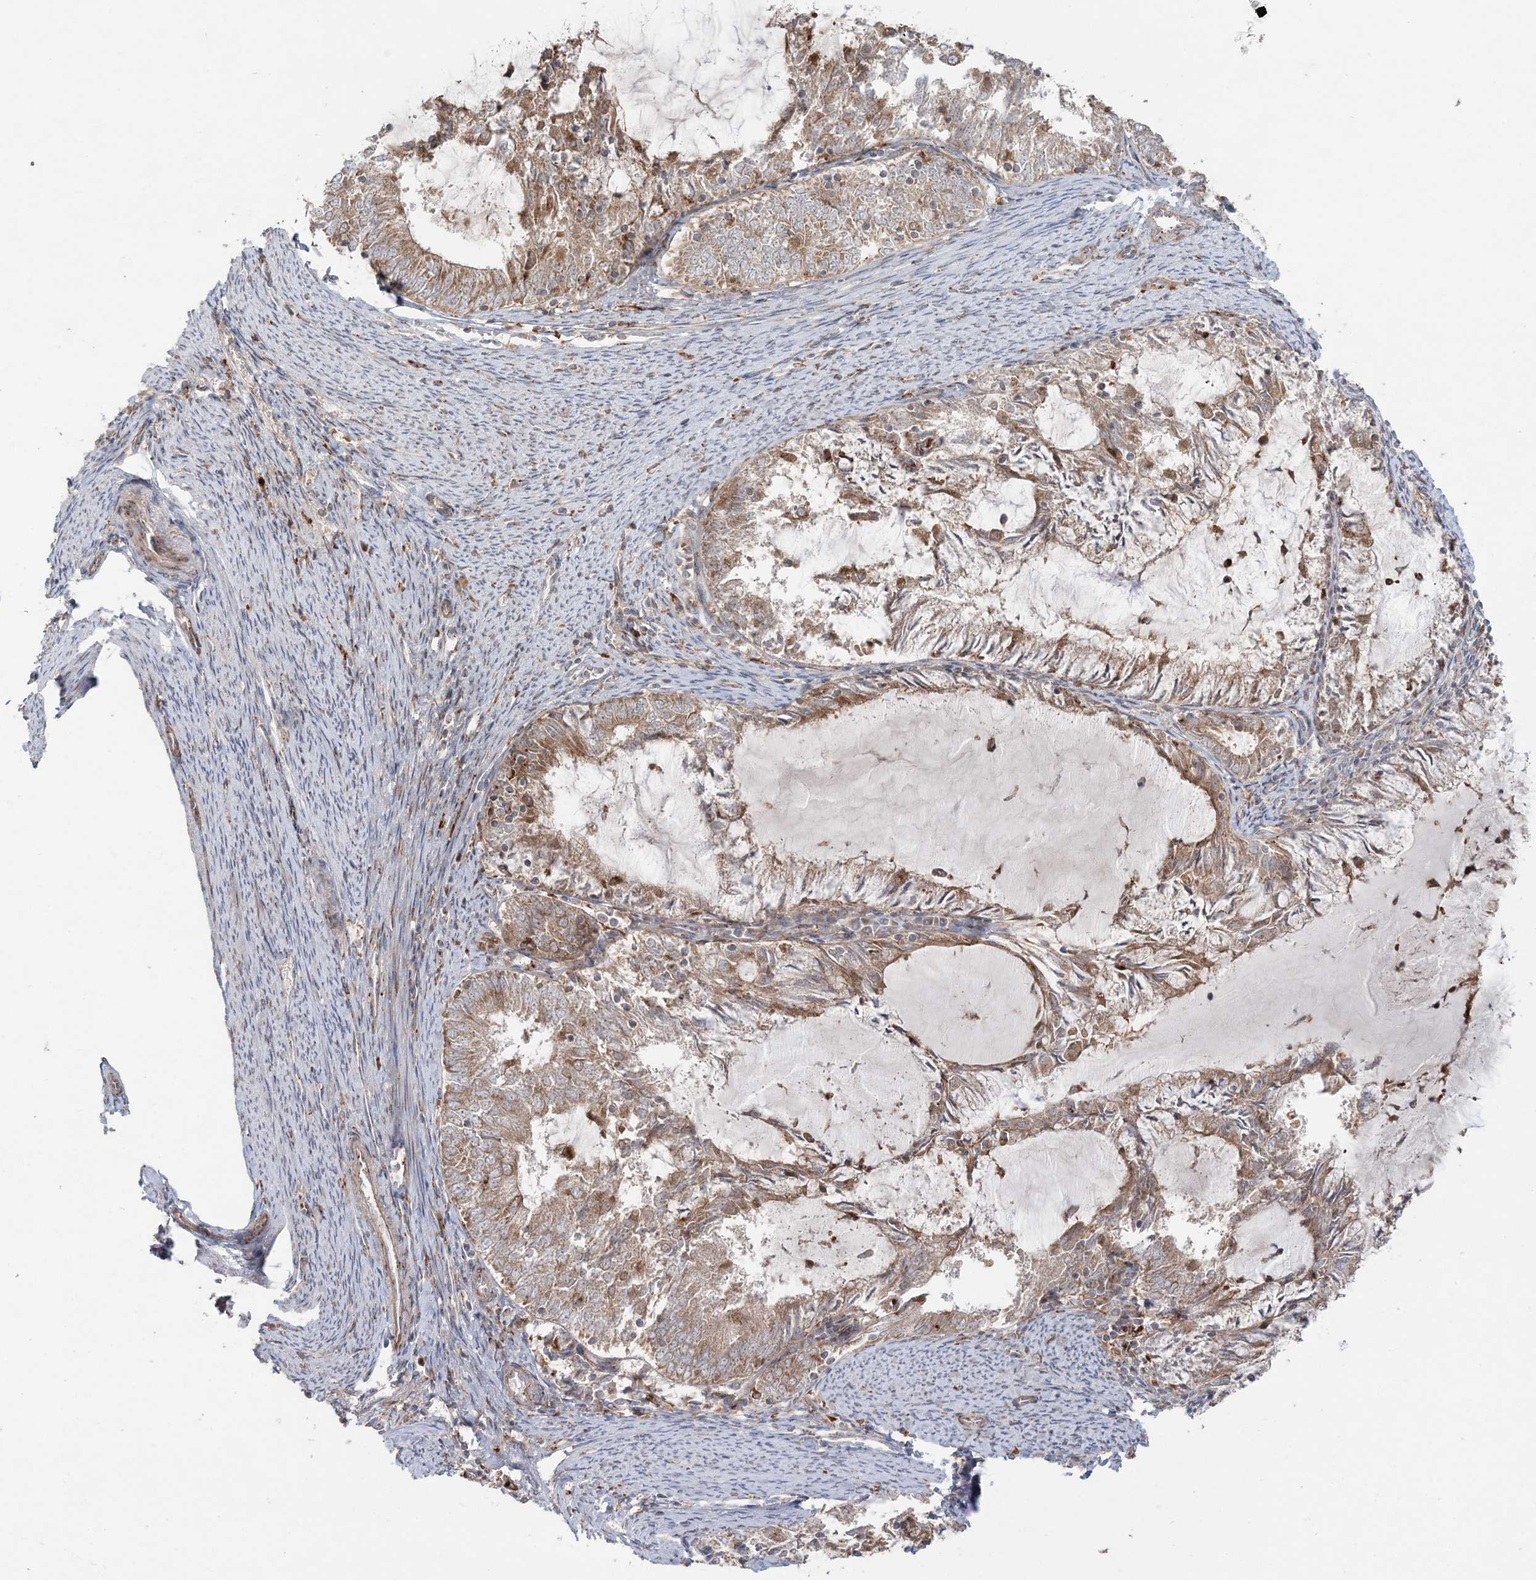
{"staining": {"intensity": "moderate", "quantity": ">75%", "location": "cytoplasmic/membranous"}, "tissue": "endometrial cancer", "cell_type": "Tumor cells", "image_type": "cancer", "snomed": [{"axis": "morphology", "description": "Adenocarcinoma, NOS"}, {"axis": "topography", "description": "Endometrium"}], "caption": "Immunohistochemistry of human endometrial cancer displays medium levels of moderate cytoplasmic/membranous expression in approximately >75% of tumor cells. (DAB (3,3'-diaminobenzidine) IHC, brown staining for protein, blue staining for nuclei).", "gene": "ABCC3", "patient": {"sex": "female", "age": 57}}